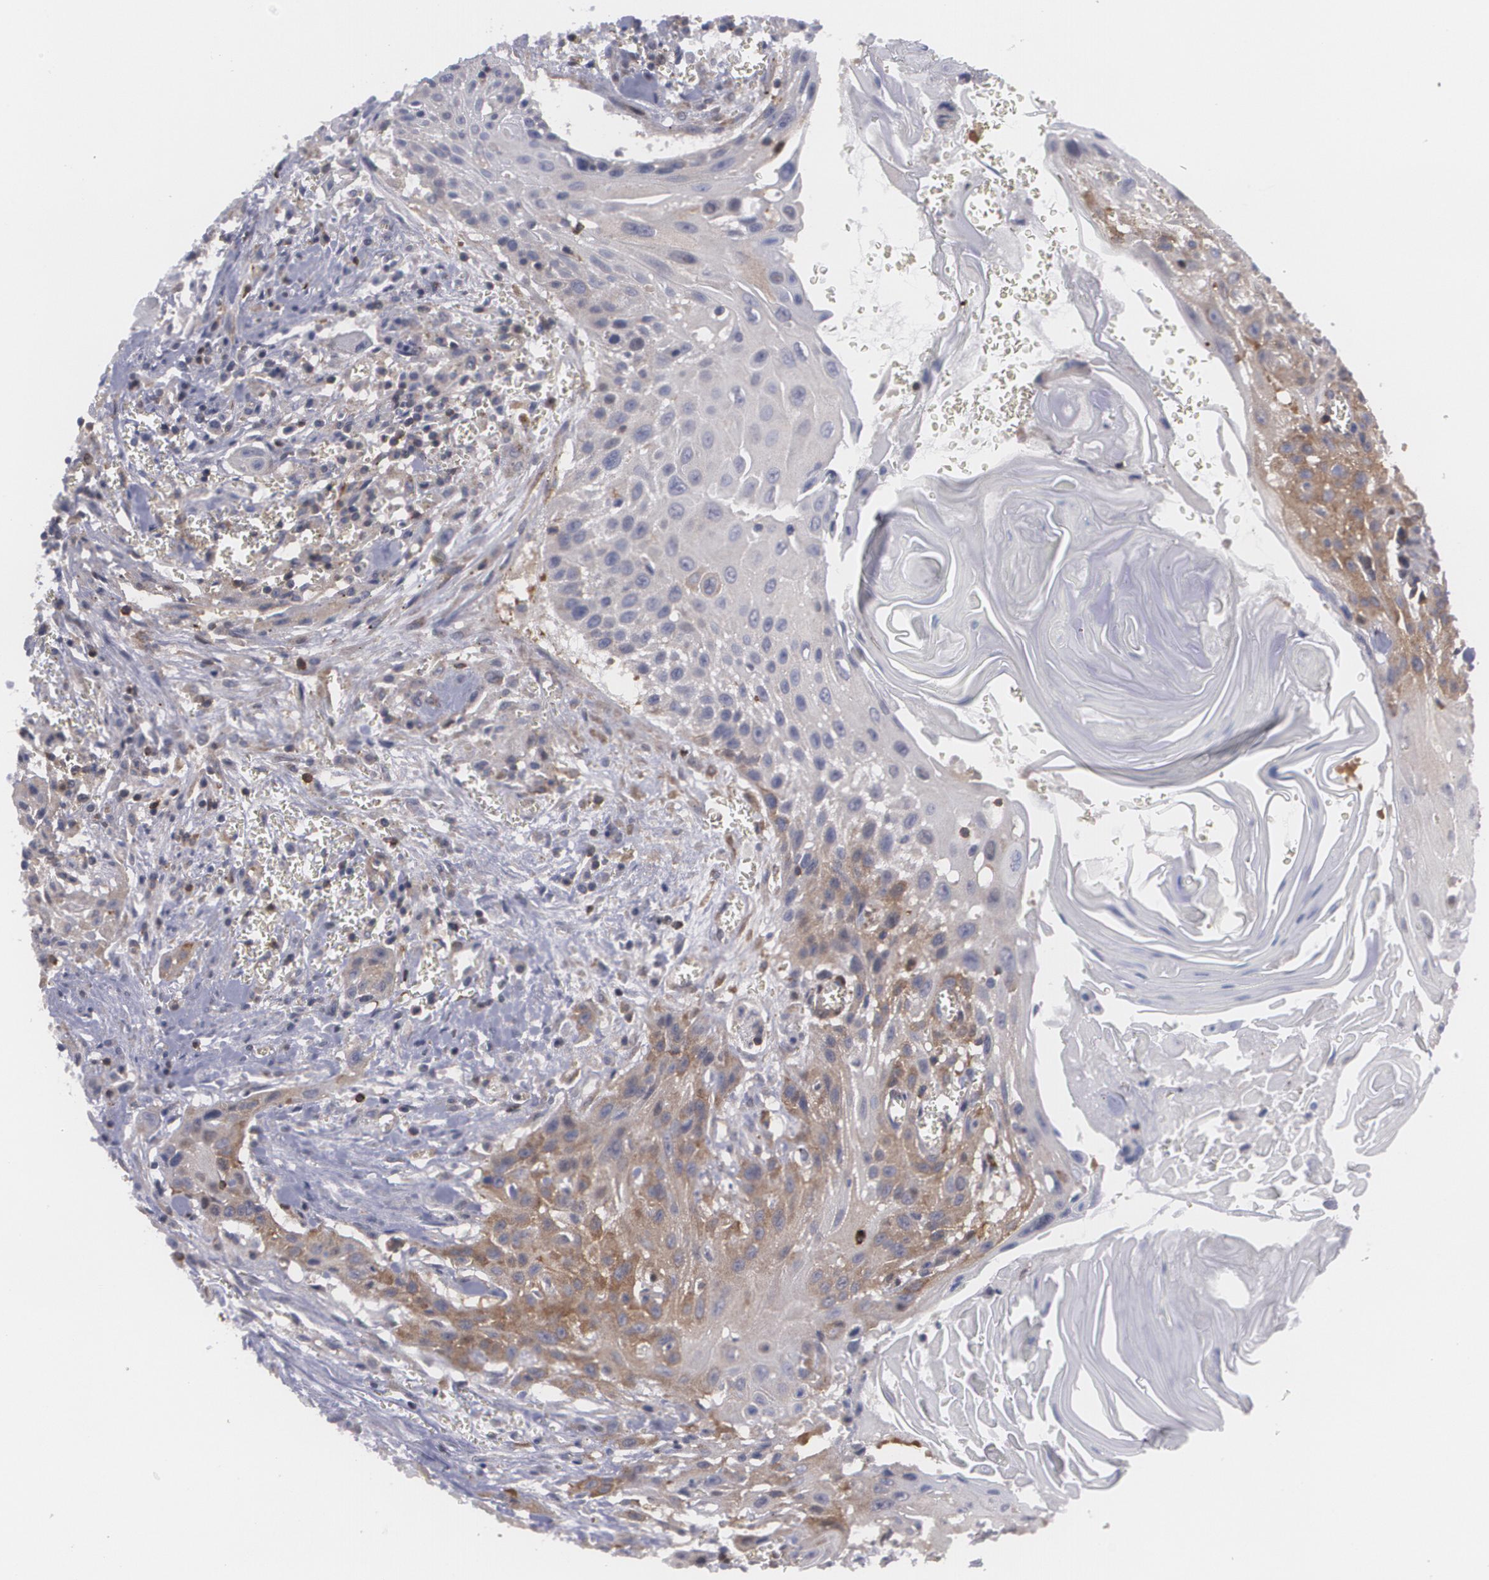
{"staining": {"intensity": "weak", "quantity": "25%-75%", "location": "cytoplasmic/membranous"}, "tissue": "head and neck cancer", "cell_type": "Tumor cells", "image_type": "cancer", "snomed": [{"axis": "morphology", "description": "Squamous cell carcinoma, NOS"}, {"axis": "morphology", "description": "Squamous cell carcinoma, metastatic, NOS"}, {"axis": "topography", "description": "Lymph node"}, {"axis": "topography", "description": "Salivary gland"}, {"axis": "topography", "description": "Head-Neck"}], "caption": "Head and neck cancer (squamous cell carcinoma) stained with a brown dye demonstrates weak cytoplasmic/membranous positive staining in about 25%-75% of tumor cells.", "gene": "BIN1", "patient": {"sex": "female", "age": 74}}